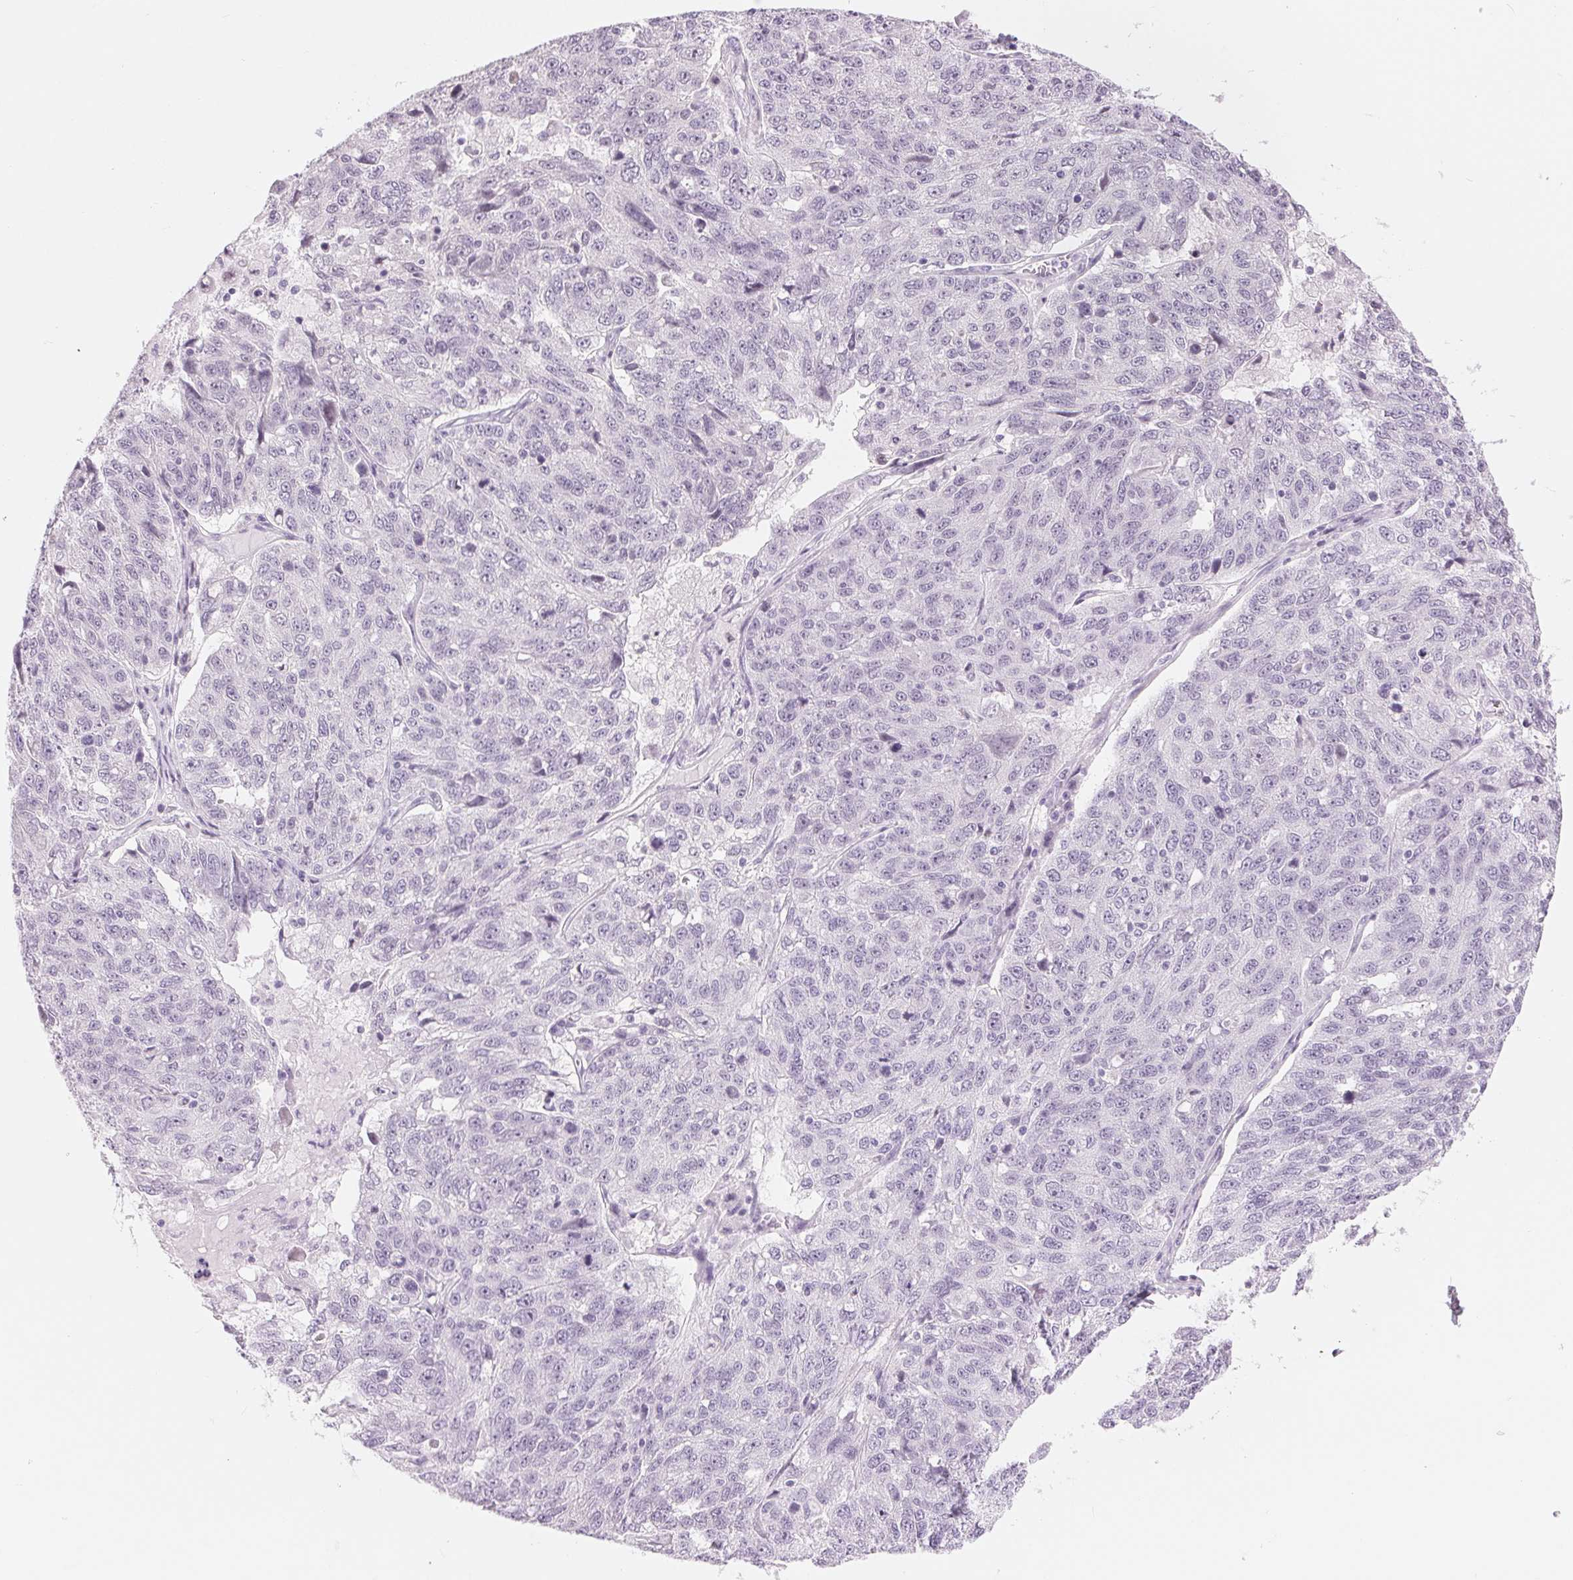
{"staining": {"intensity": "negative", "quantity": "none", "location": "none"}, "tissue": "ovarian cancer", "cell_type": "Tumor cells", "image_type": "cancer", "snomed": [{"axis": "morphology", "description": "Cystadenocarcinoma, serous, NOS"}, {"axis": "topography", "description": "Ovary"}], "caption": "Immunohistochemistry of serous cystadenocarcinoma (ovarian) shows no positivity in tumor cells.", "gene": "ERI3", "patient": {"sex": "female", "age": 71}}